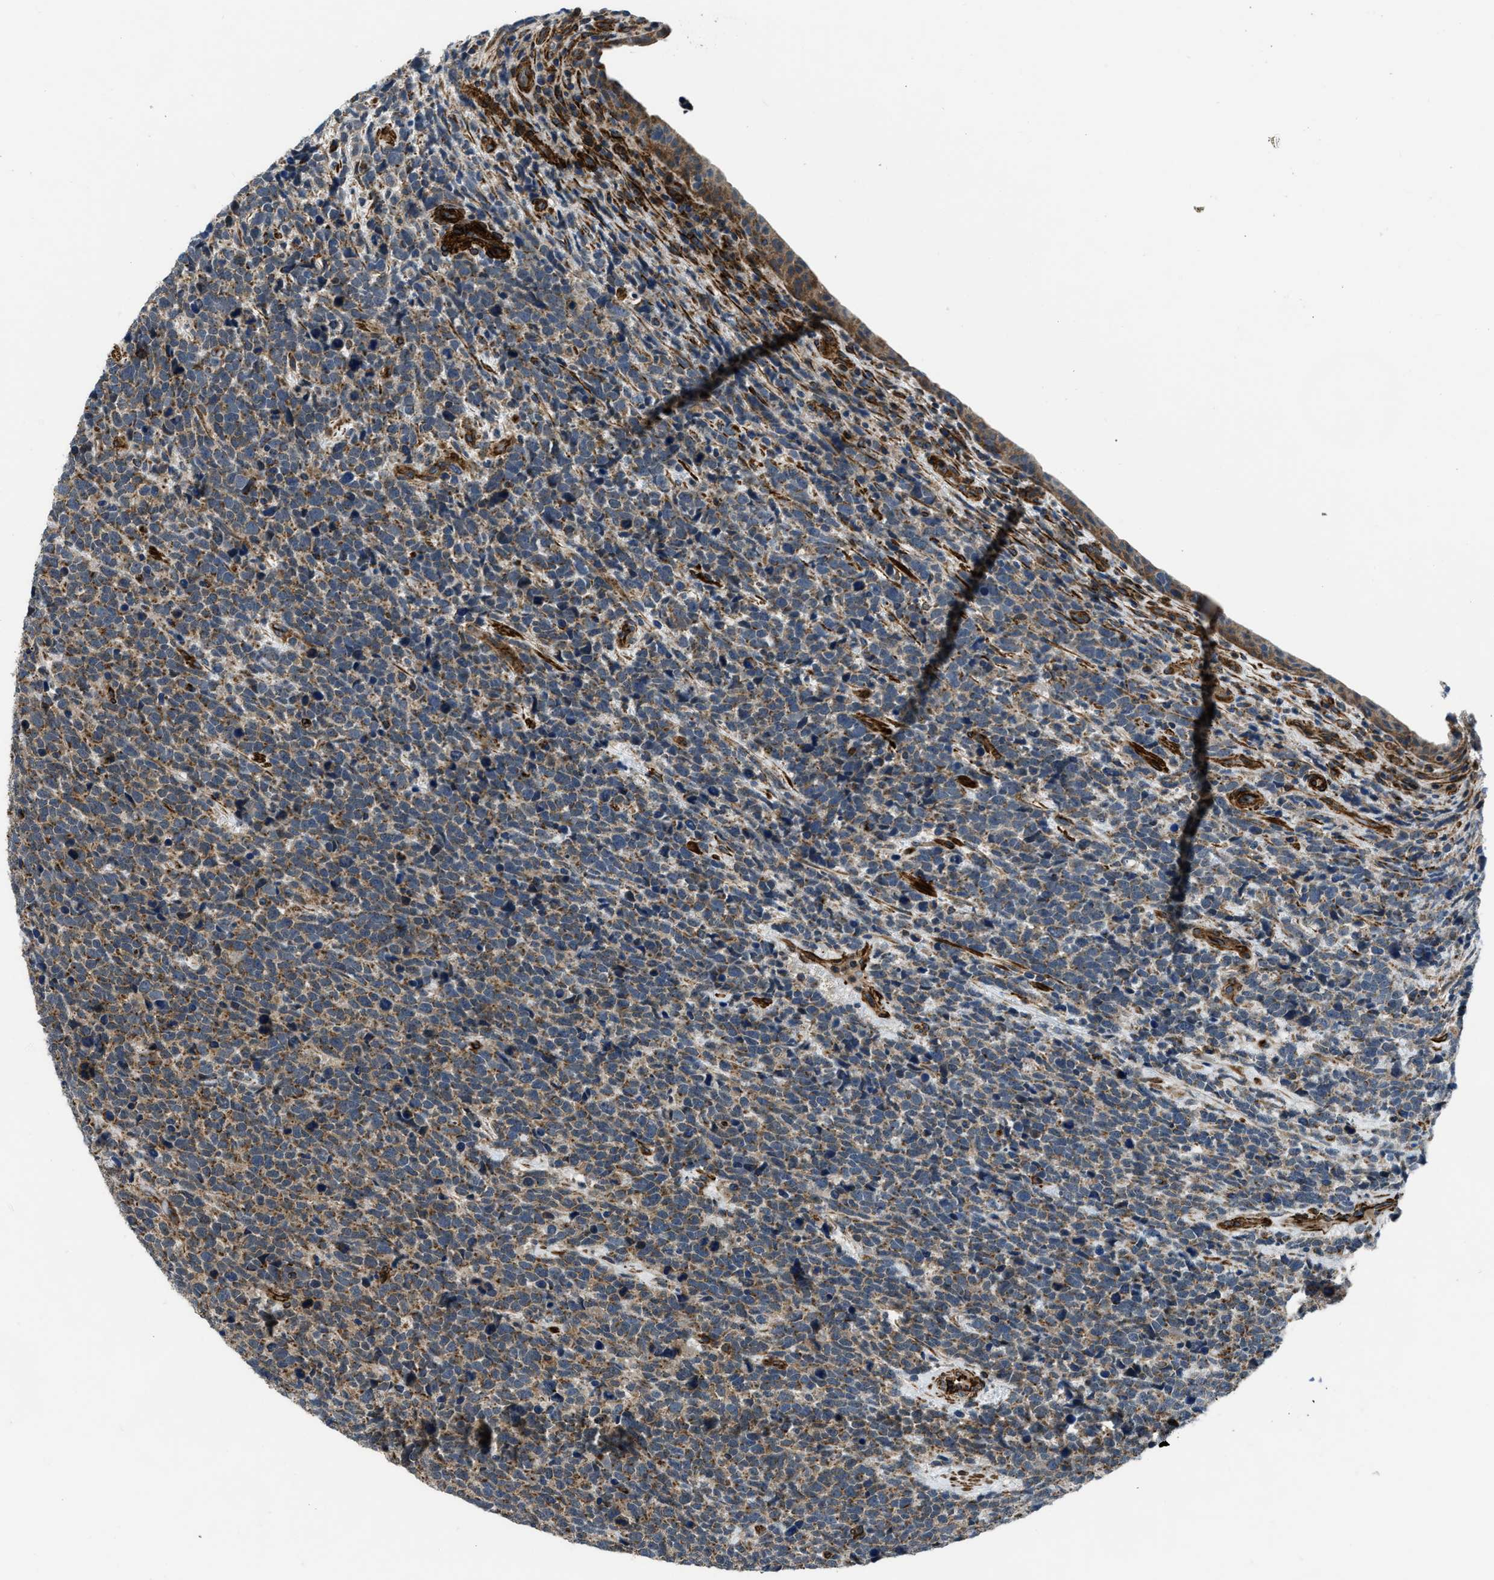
{"staining": {"intensity": "moderate", "quantity": ">75%", "location": "cytoplasmic/membranous"}, "tissue": "urothelial cancer", "cell_type": "Tumor cells", "image_type": "cancer", "snomed": [{"axis": "morphology", "description": "Urothelial carcinoma, High grade"}, {"axis": "topography", "description": "Urinary bladder"}], "caption": "Human high-grade urothelial carcinoma stained for a protein (brown) displays moderate cytoplasmic/membranous positive staining in approximately >75% of tumor cells.", "gene": "GSDME", "patient": {"sex": "female", "age": 82}}